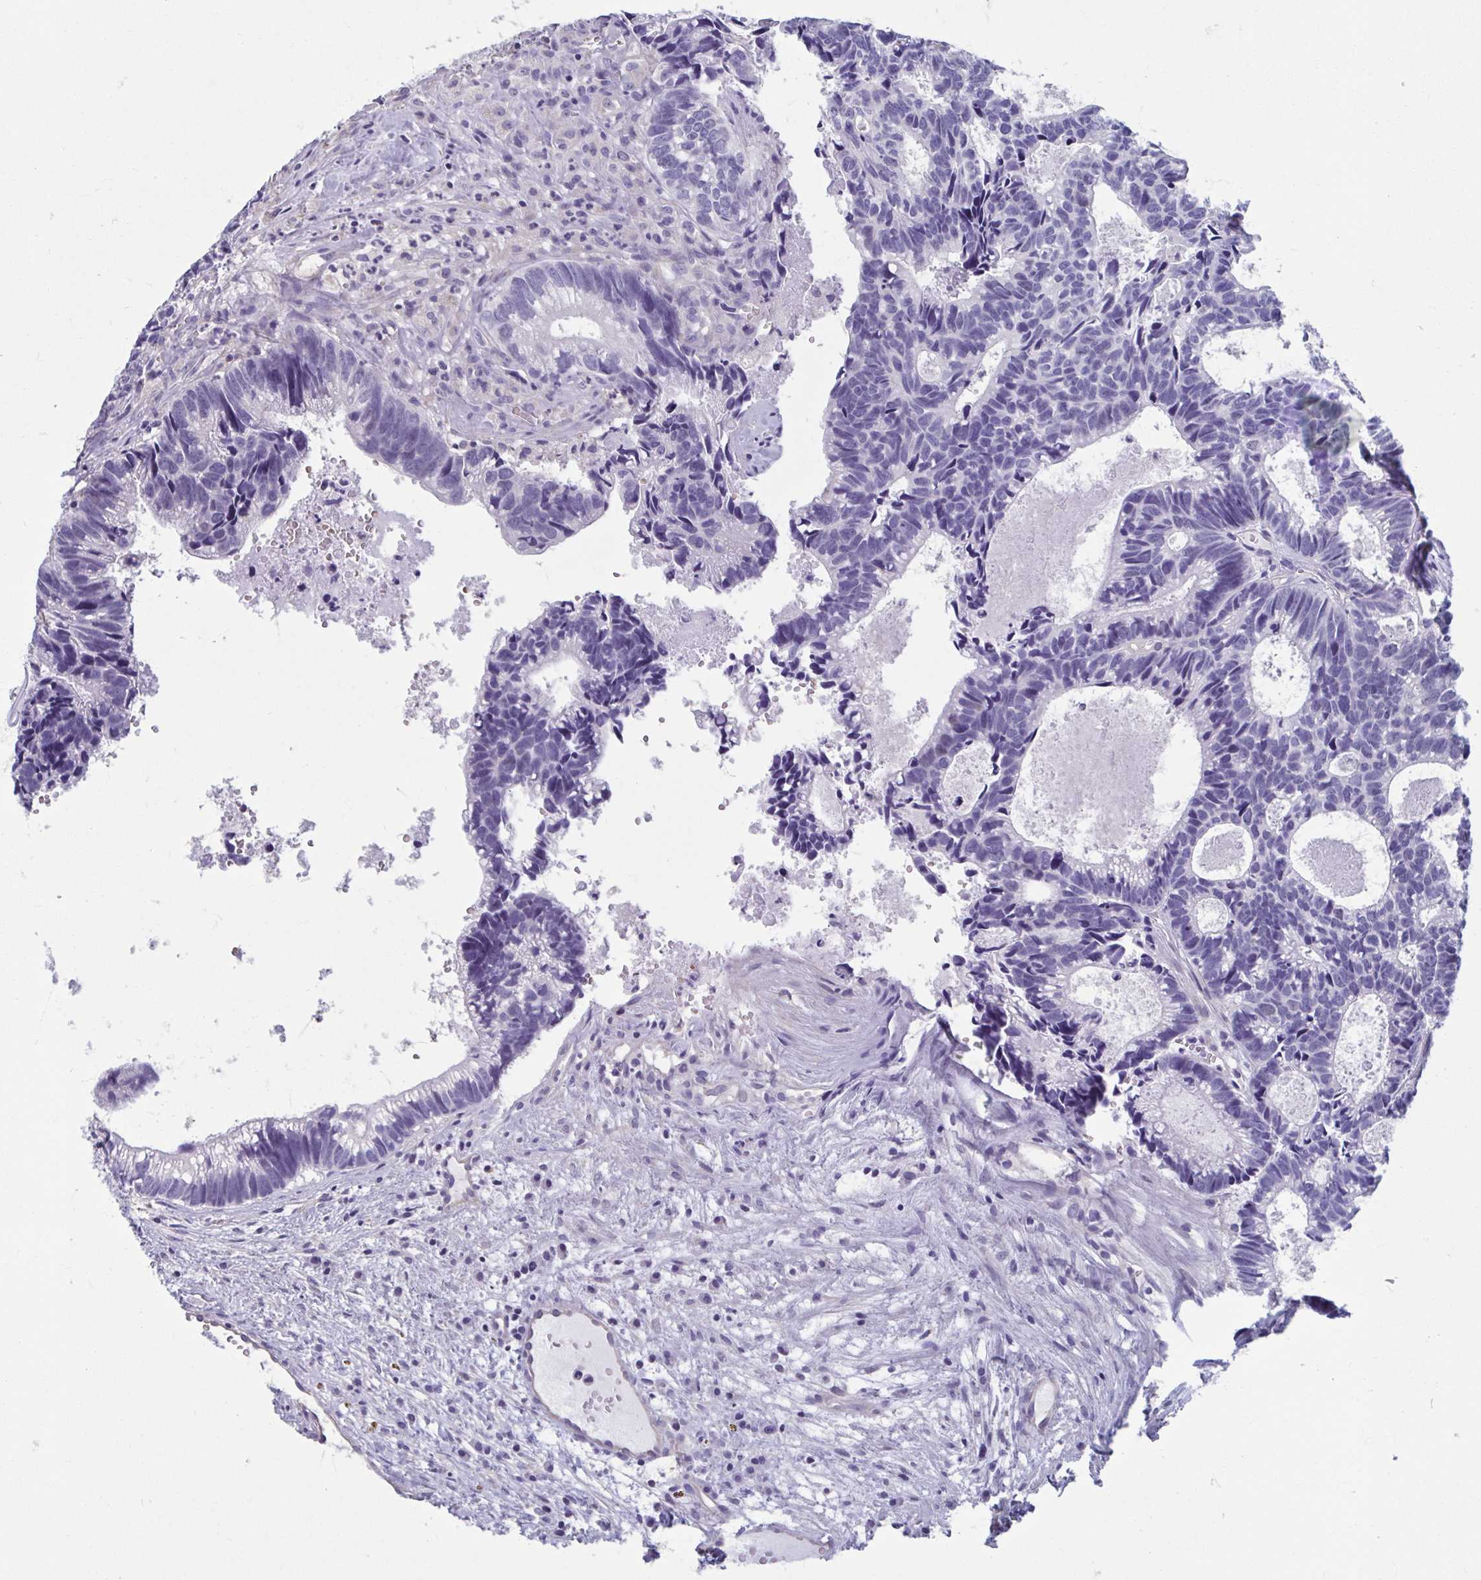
{"staining": {"intensity": "negative", "quantity": "none", "location": "none"}, "tissue": "head and neck cancer", "cell_type": "Tumor cells", "image_type": "cancer", "snomed": [{"axis": "morphology", "description": "Adenocarcinoma, NOS"}, {"axis": "topography", "description": "Head-Neck"}], "caption": "An immunohistochemistry histopathology image of head and neck cancer (adenocarcinoma) is shown. There is no staining in tumor cells of head and neck cancer (adenocarcinoma).", "gene": "MORC4", "patient": {"sex": "male", "age": 62}}